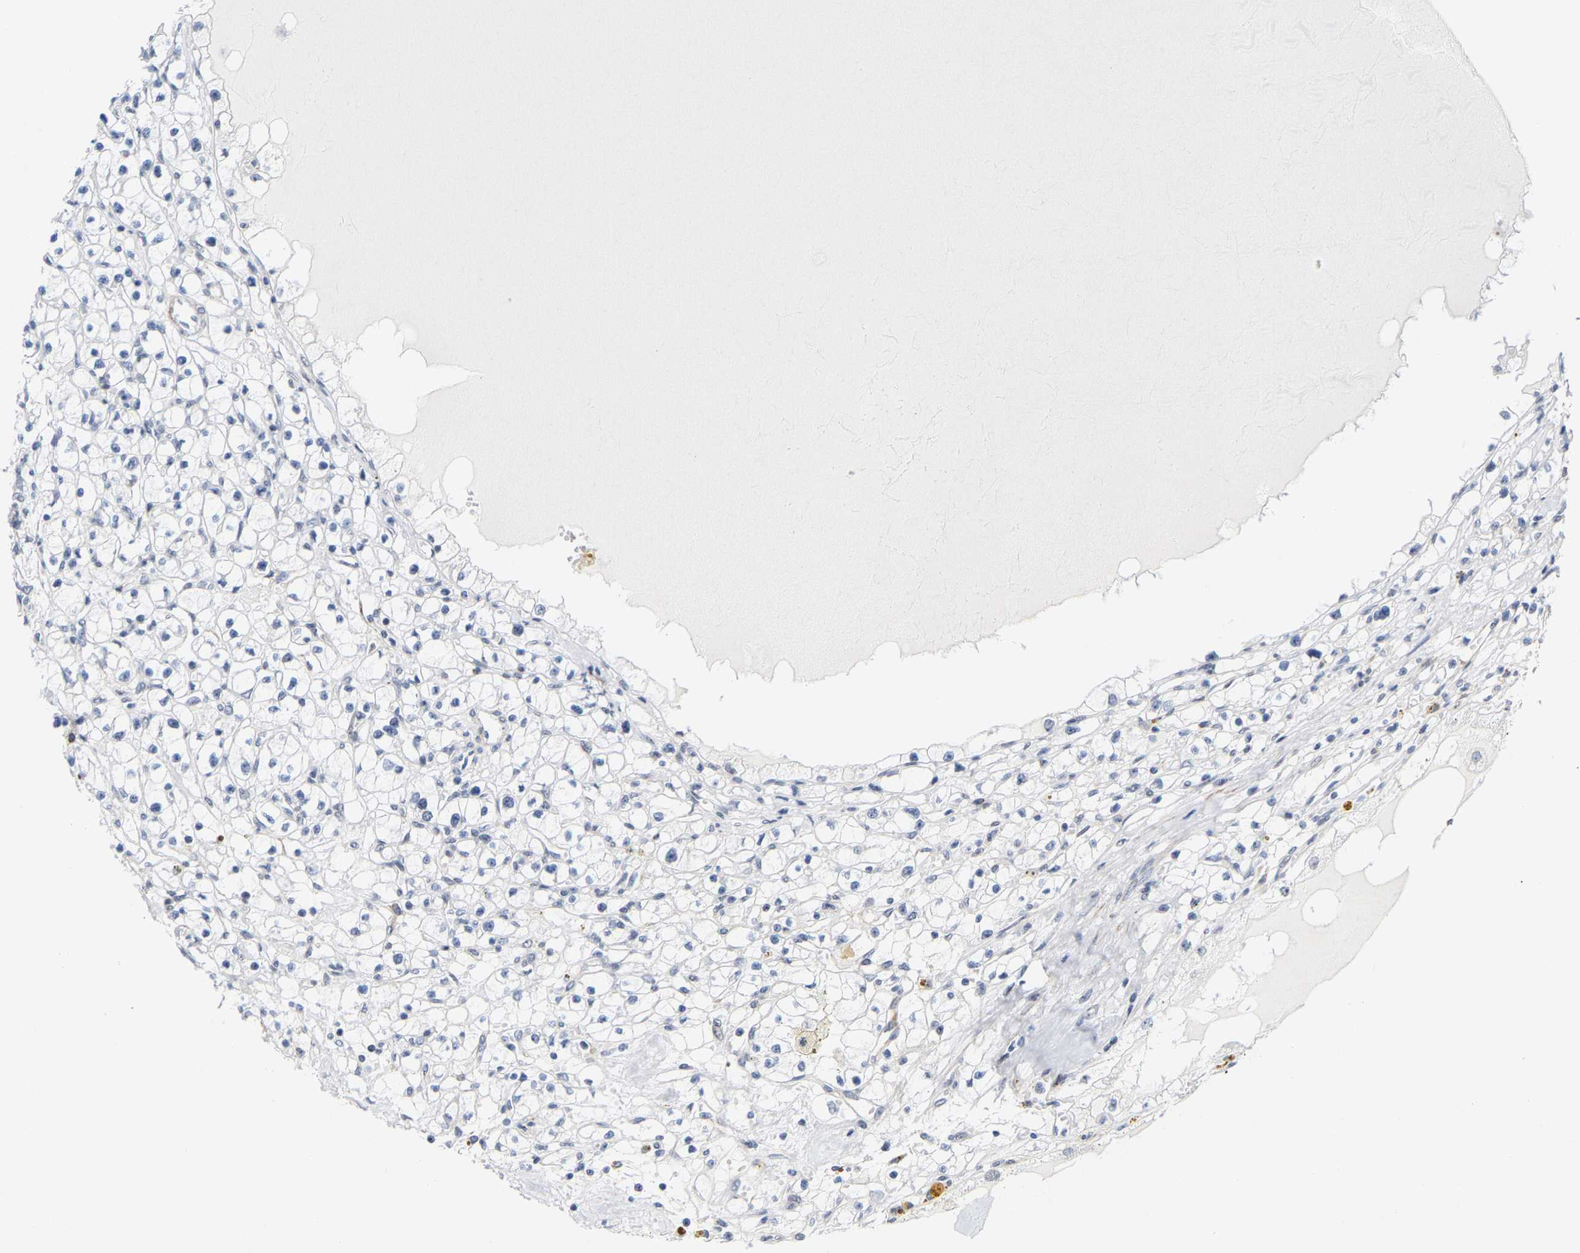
{"staining": {"intensity": "negative", "quantity": "none", "location": "none"}, "tissue": "renal cancer", "cell_type": "Tumor cells", "image_type": "cancer", "snomed": [{"axis": "morphology", "description": "Adenocarcinoma, NOS"}, {"axis": "topography", "description": "Kidney"}], "caption": "The immunohistochemistry photomicrograph has no significant staining in tumor cells of renal cancer tissue.", "gene": "FAM180A", "patient": {"sex": "male", "age": 56}}